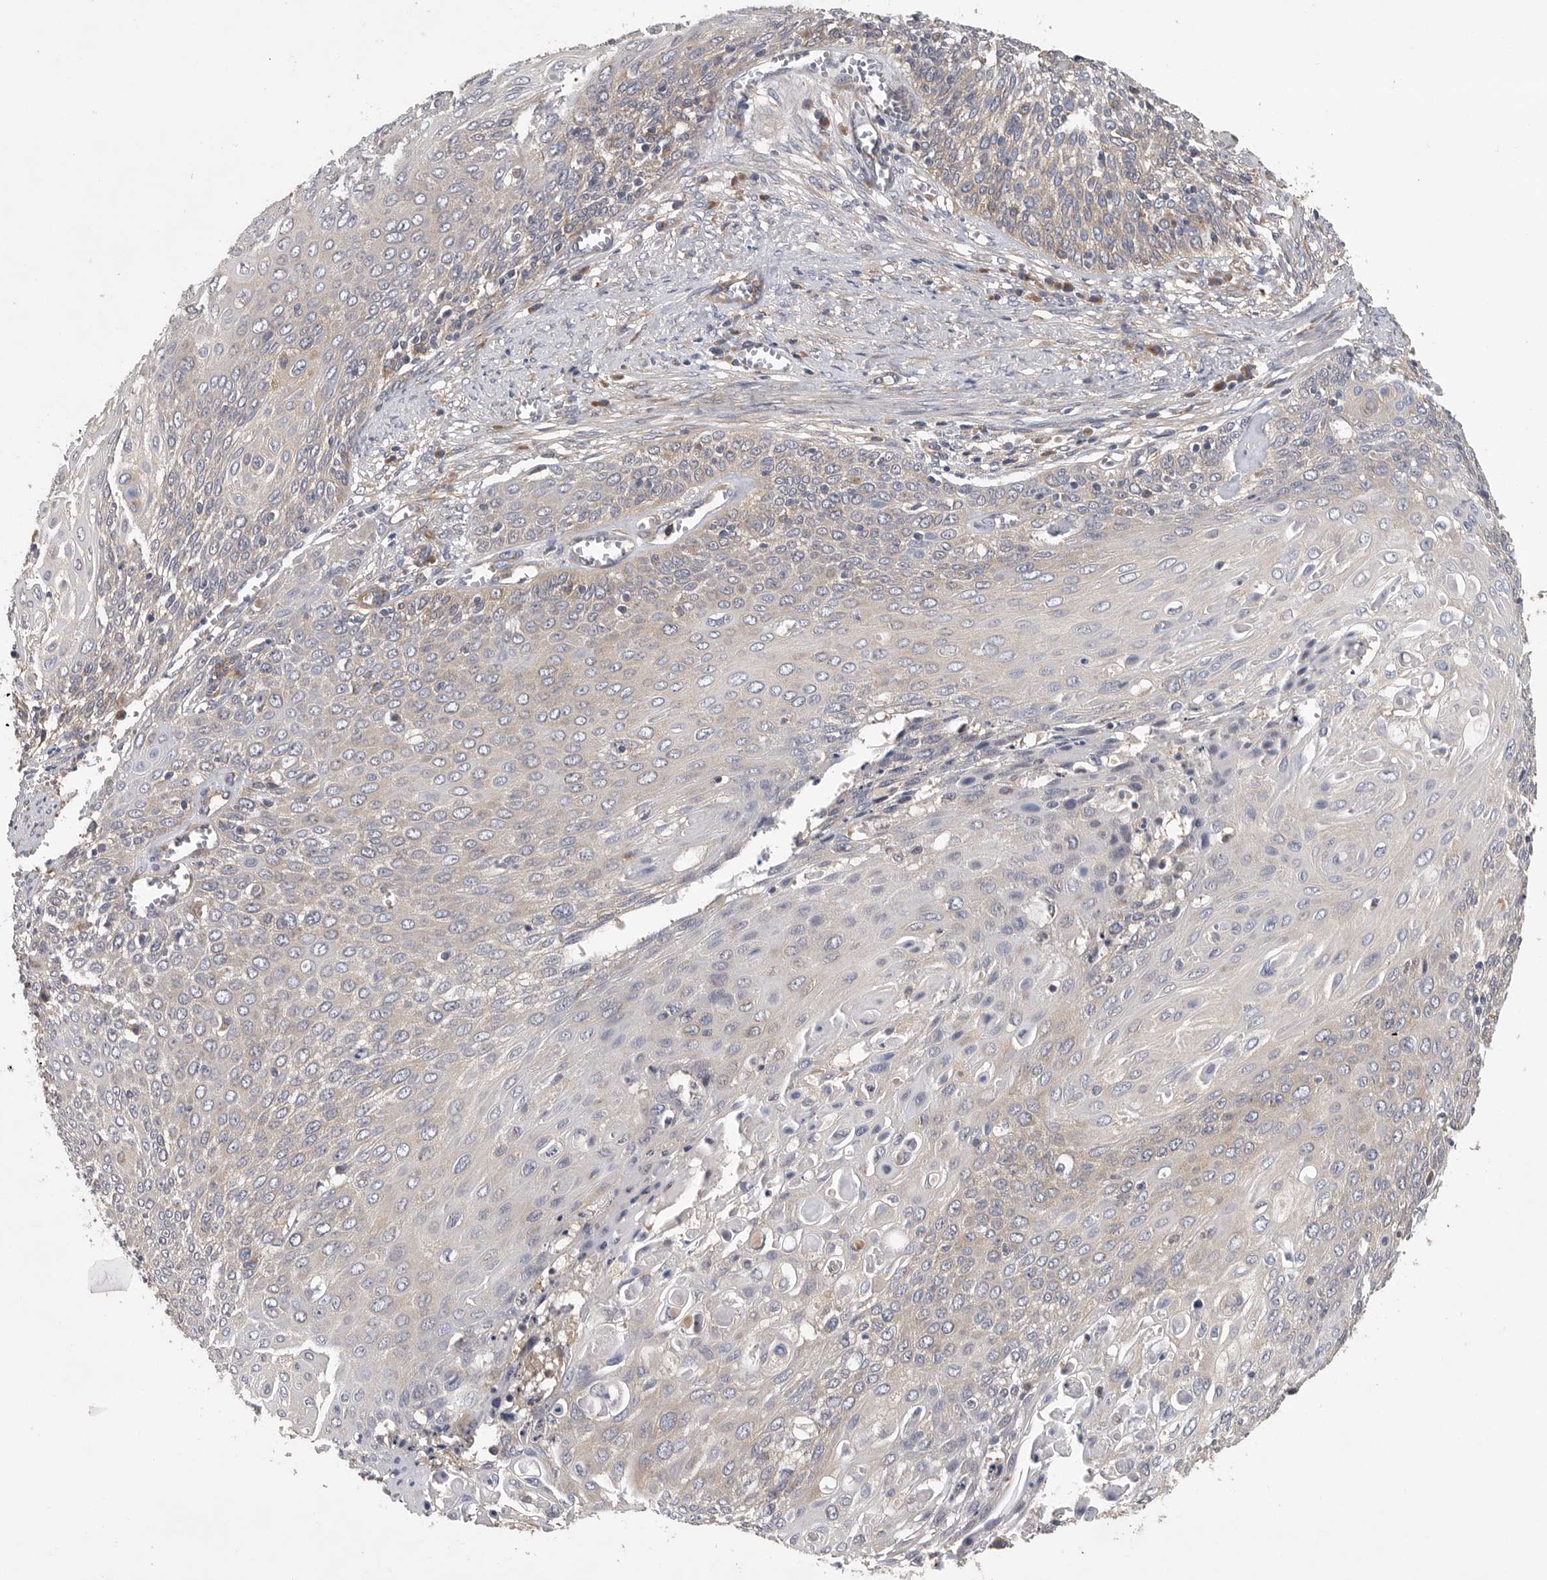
{"staining": {"intensity": "negative", "quantity": "none", "location": "none"}, "tissue": "cervical cancer", "cell_type": "Tumor cells", "image_type": "cancer", "snomed": [{"axis": "morphology", "description": "Squamous cell carcinoma, NOS"}, {"axis": "topography", "description": "Cervix"}], "caption": "Immunohistochemistry (IHC) of human squamous cell carcinoma (cervical) displays no staining in tumor cells.", "gene": "OXR1", "patient": {"sex": "female", "age": 39}}